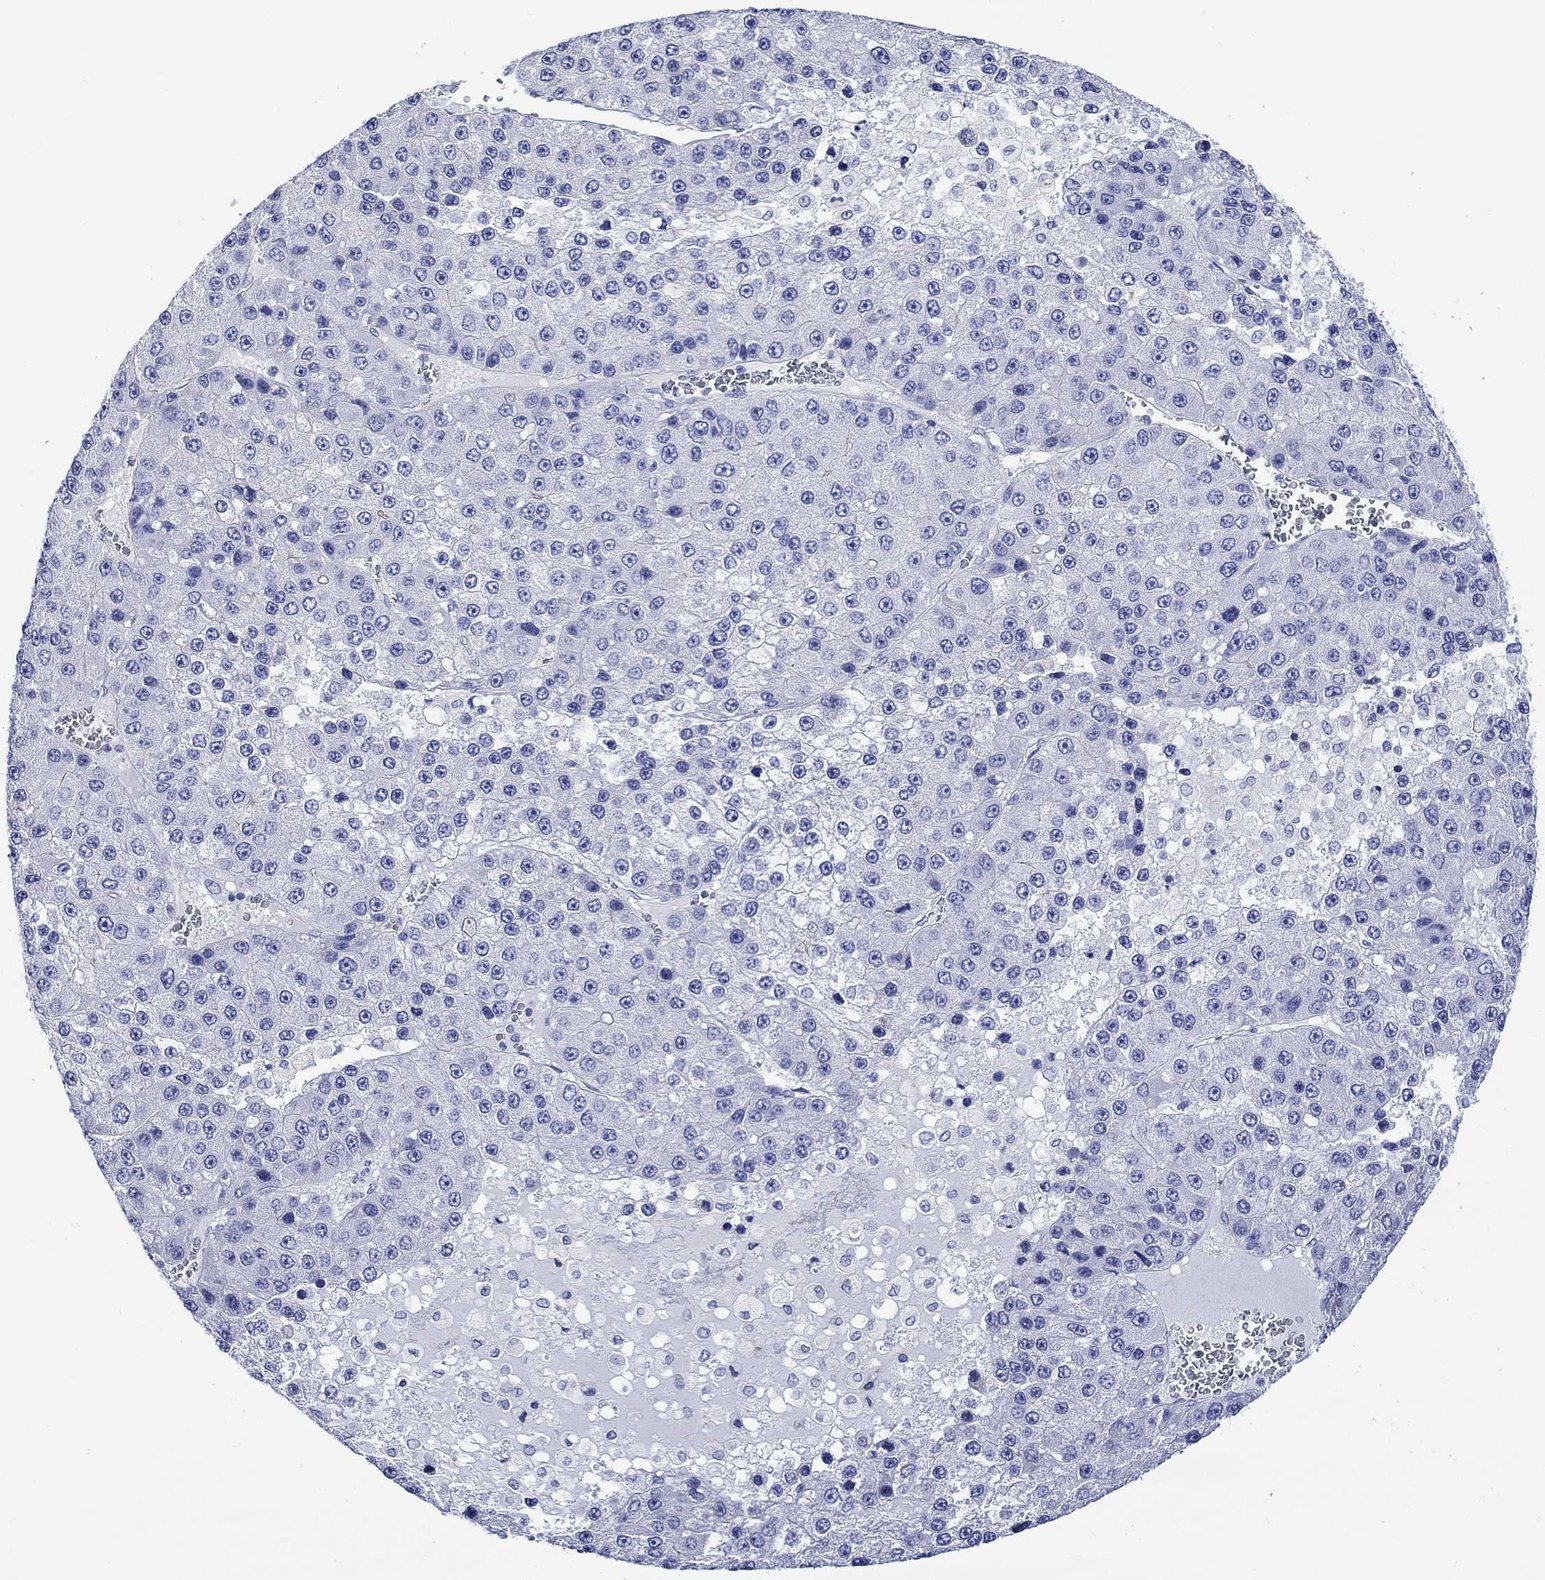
{"staining": {"intensity": "negative", "quantity": "none", "location": "none"}, "tissue": "liver cancer", "cell_type": "Tumor cells", "image_type": "cancer", "snomed": [{"axis": "morphology", "description": "Carcinoma, Hepatocellular, NOS"}, {"axis": "topography", "description": "Liver"}], "caption": "IHC micrograph of neoplastic tissue: human hepatocellular carcinoma (liver) stained with DAB (3,3'-diaminobenzidine) displays no significant protein staining in tumor cells.", "gene": "NRIP3", "patient": {"sex": "female", "age": 73}}